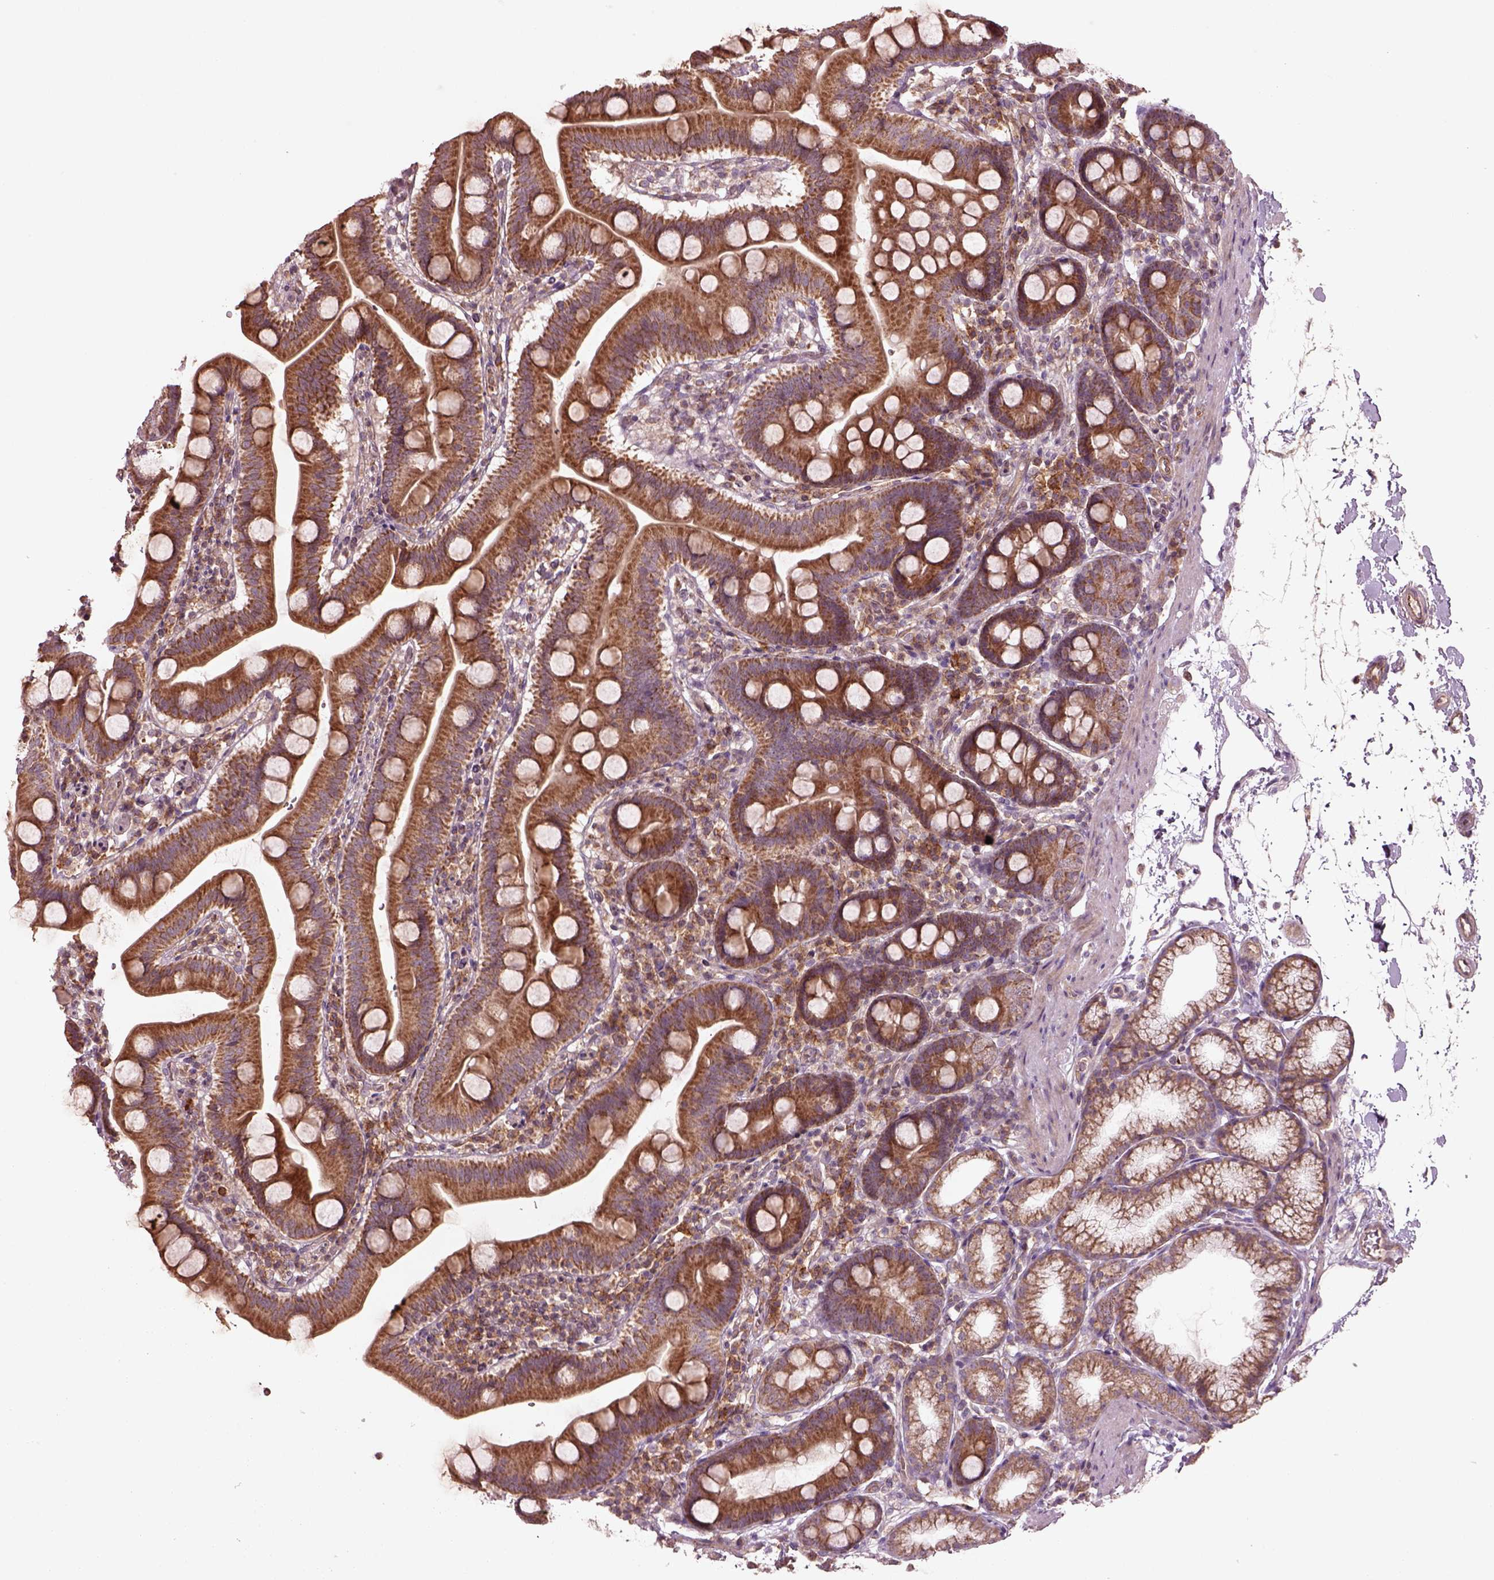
{"staining": {"intensity": "moderate", "quantity": ">75%", "location": "cytoplasmic/membranous"}, "tissue": "duodenum", "cell_type": "Glandular cells", "image_type": "normal", "snomed": [{"axis": "morphology", "description": "Normal tissue, NOS"}, {"axis": "topography", "description": "Pancreas"}, {"axis": "topography", "description": "Duodenum"}], "caption": "High-magnification brightfield microscopy of unremarkable duodenum stained with DAB (3,3'-diaminobenzidine) (brown) and counterstained with hematoxylin (blue). glandular cells exhibit moderate cytoplasmic/membranous expression is identified in approximately>75% of cells.", "gene": "SLC25A31", "patient": {"sex": "male", "age": 59}}